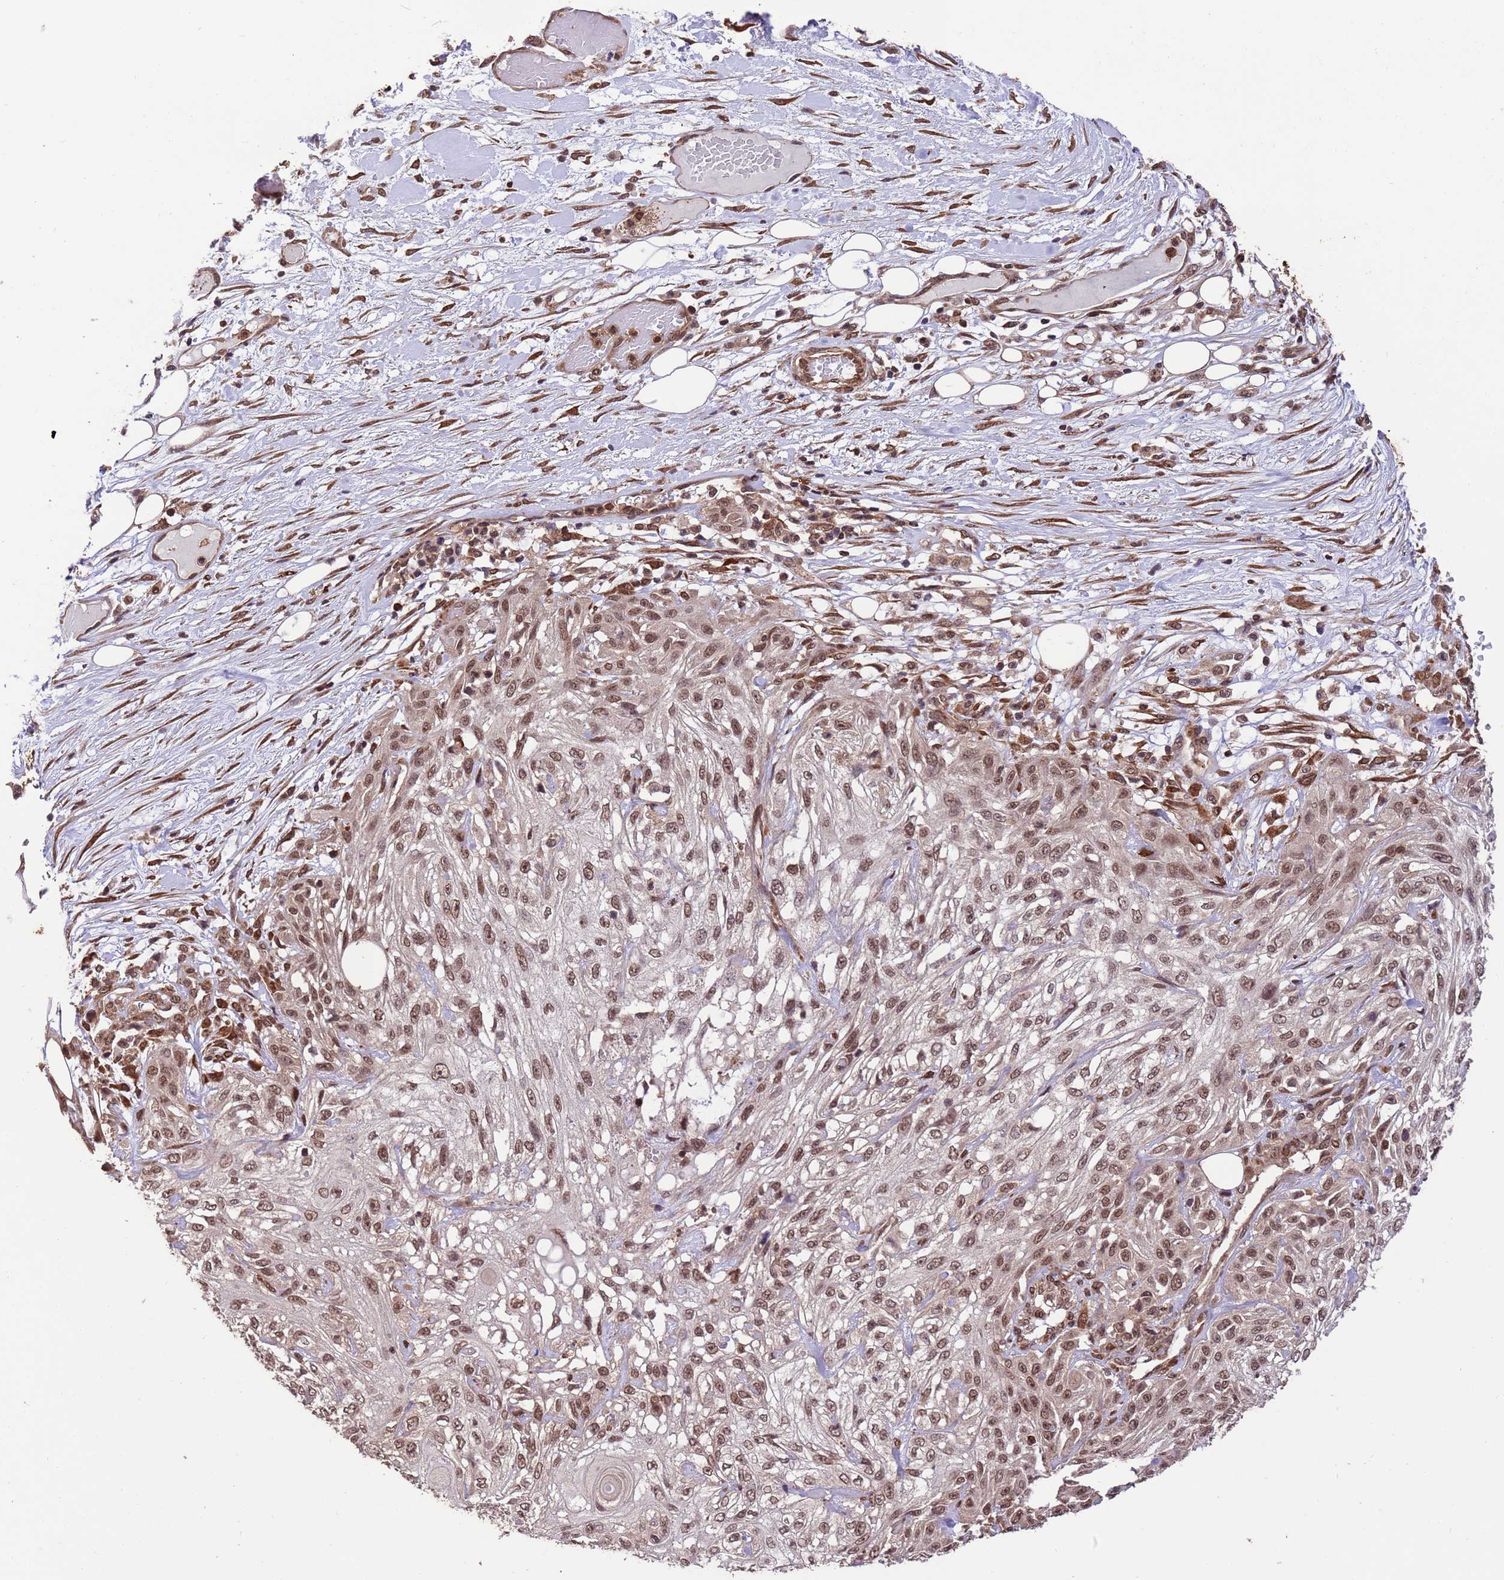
{"staining": {"intensity": "moderate", "quantity": ">75%", "location": "nuclear"}, "tissue": "skin cancer", "cell_type": "Tumor cells", "image_type": "cancer", "snomed": [{"axis": "morphology", "description": "Squamous cell carcinoma, NOS"}, {"axis": "morphology", "description": "Squamous cell carcinoma, metastatic, NOS"}, {"axis": "topography", "description": "Skin"}, {"axis": "topography", "description": "Lymph node"}], "caption": "Moderate nuclear protein expression is identified in approximately >75% of tumor cells in skin cancer. The staining was performed using DAB to visualize the protein expression in brown, while the nuclei were stained in blue with hematoxylin (Magnification: 20x).", "gene": "VSTM4", "patient": {"sex": "male", "age": 75}}